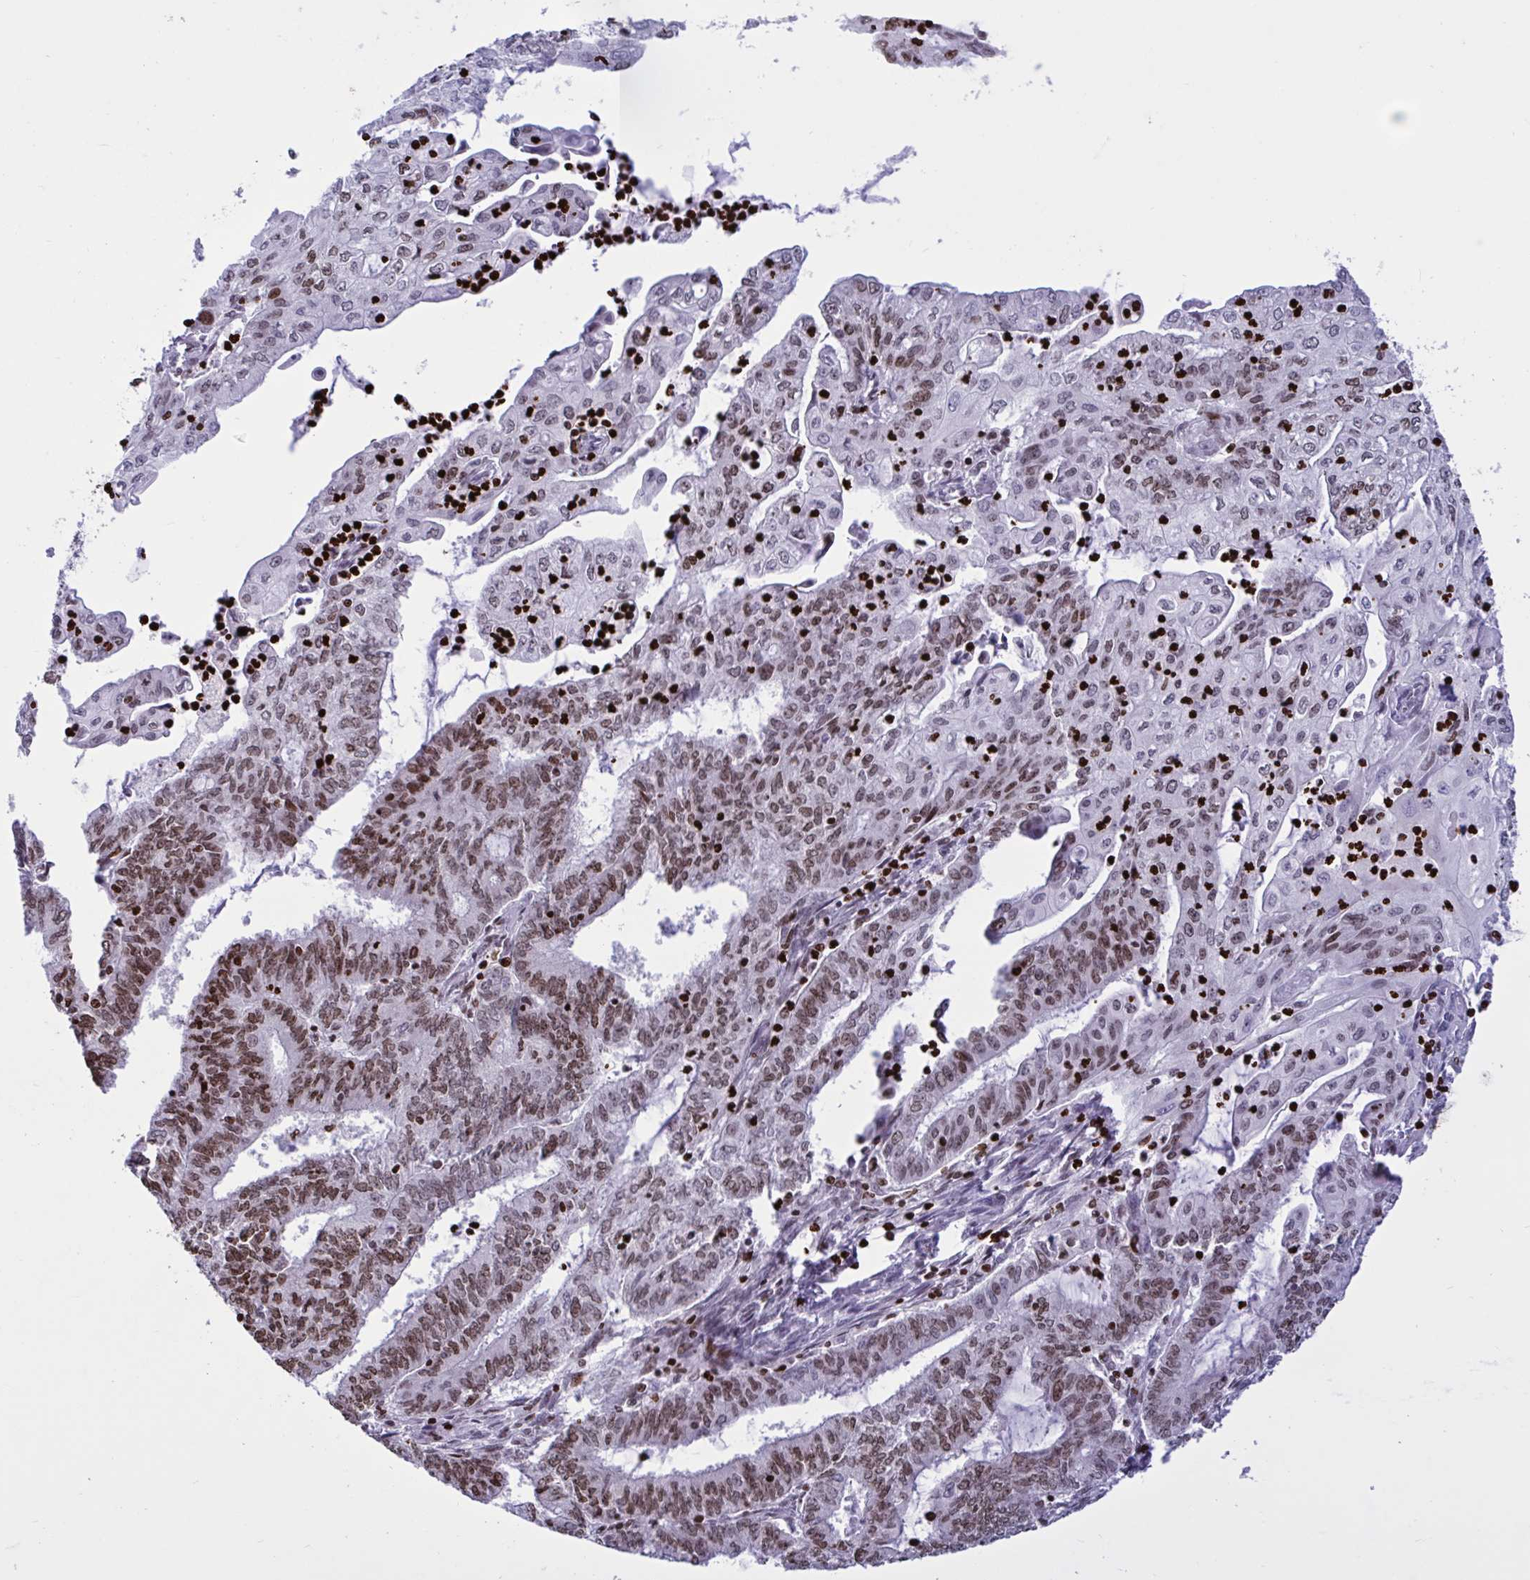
{"staining": {"intensity": "moderate", "quantity": "25%-75%", "location": "nuclear"}, "tissue": "endometrial cancer", "cell_type": "Tumor cells", "image_type": "cancer", "snomed": [{"axis": "morphology", "description": "Adenocarcinoma, NOS"}, {"axis": "topography", "description": "Endometrium"}], "caption": "A high-resolution image shows immunohistochemistry (IHC) staining of adenocarcinoma (endometrial), which exhibits moderate nuclear positivity in approximately 25%-75% of tumor cells.", "gene": "HMGB2", "patient": {"sex": "female", "age": 61}}